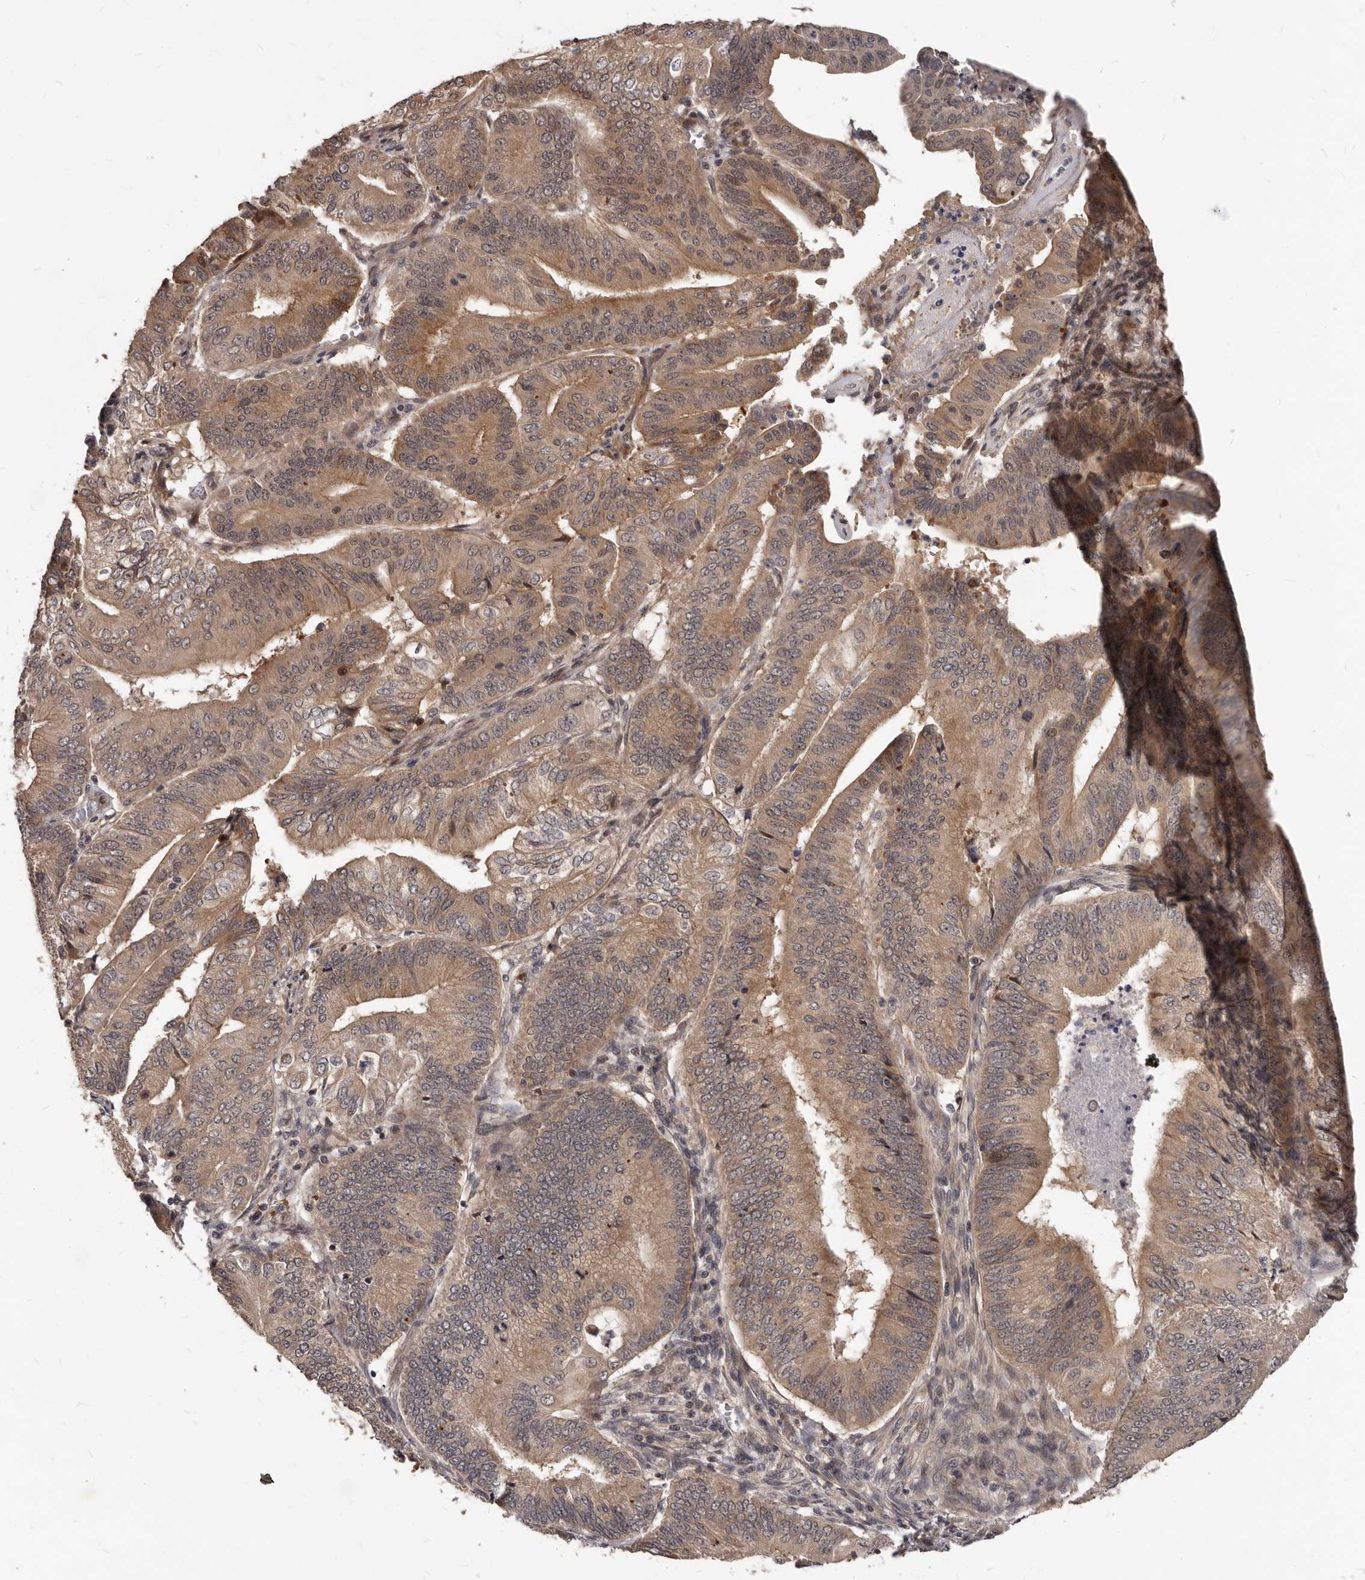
{"staining": {"intensity": "moderate", "quantity": ">75%", "location": "cytoplasmic/membranous"}, "tissue": "pancreatic cancer", "cell_type": "Tumor cells", "image_type": "cancer", "snomed": [{"axis": "morphology", "description": "Adenocarcinoma, NOS"}, {"axis": "topography", "description": "Pancreas"}], "caption": "The micrograph demonstrates immunohistochemical staining of adenocarcinoma (pancreatic). There is moderate cytoplasmic/membranous staining is seen in approximately >75% of tumor cells.", "gene": "GABPB2", "patient": {"sex": "female", "age": 77}}